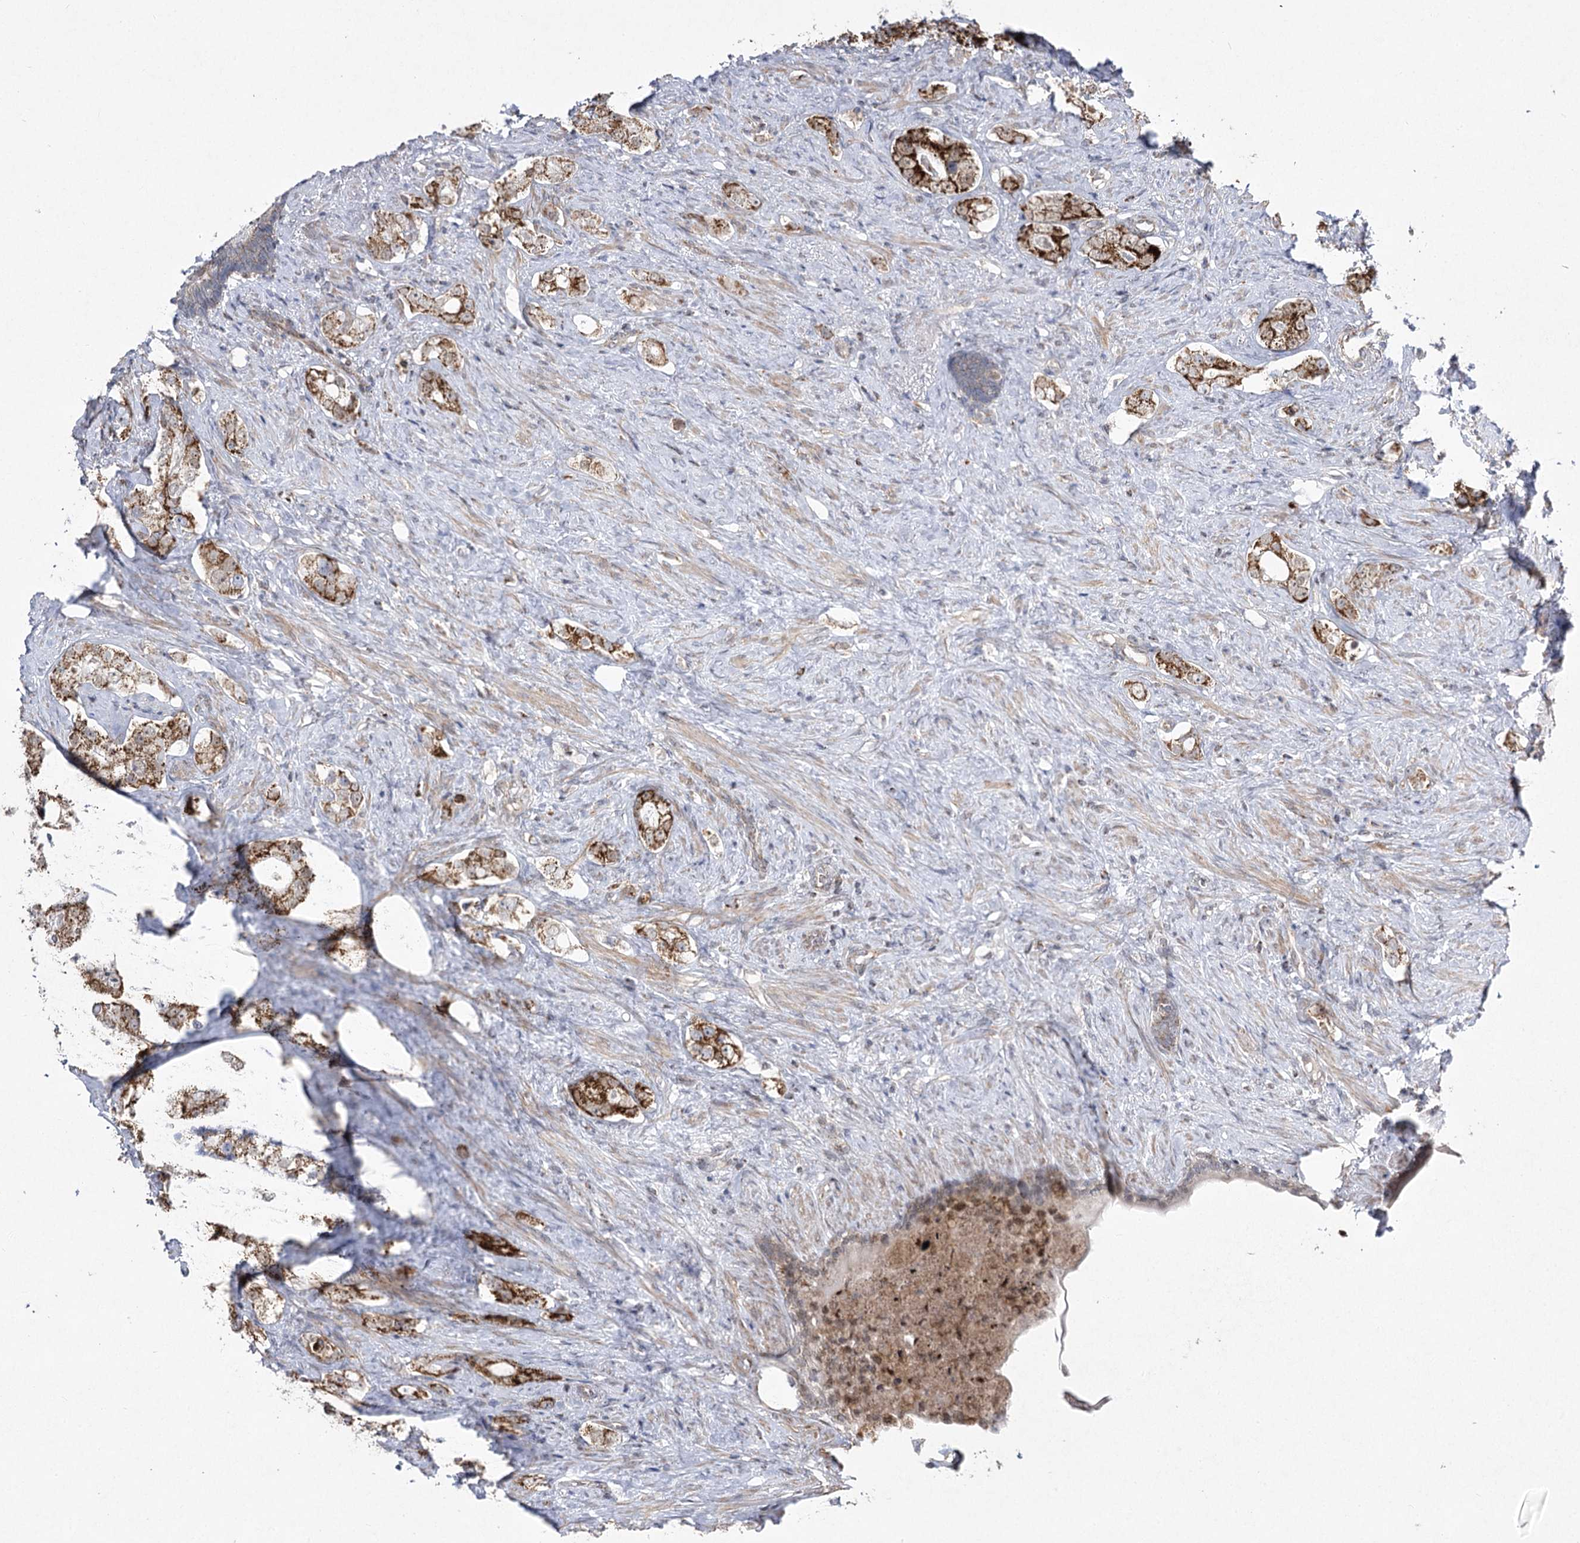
{"staining": {"intensity": "strong", "quantity": ">75%", "location": "cytoplasmic/membranous"}, "tissue": "prostate cancer", "cell_type": "Tumor cells", "image_type": "cancer", "snomed": [{"axis": "morphology", "description": "Adenocarcinoma, High grade"}, {"axis": "topography", "description": "Prostate"}], "caption": "An image of human prostate high-grade adenocarcinoma stained for a protein exhibits strong cytoplasmic/membranous brown staining in tumor cells.", "gene": "SLC4A1AP", "patient": {"sex": "male", "age": 63}}